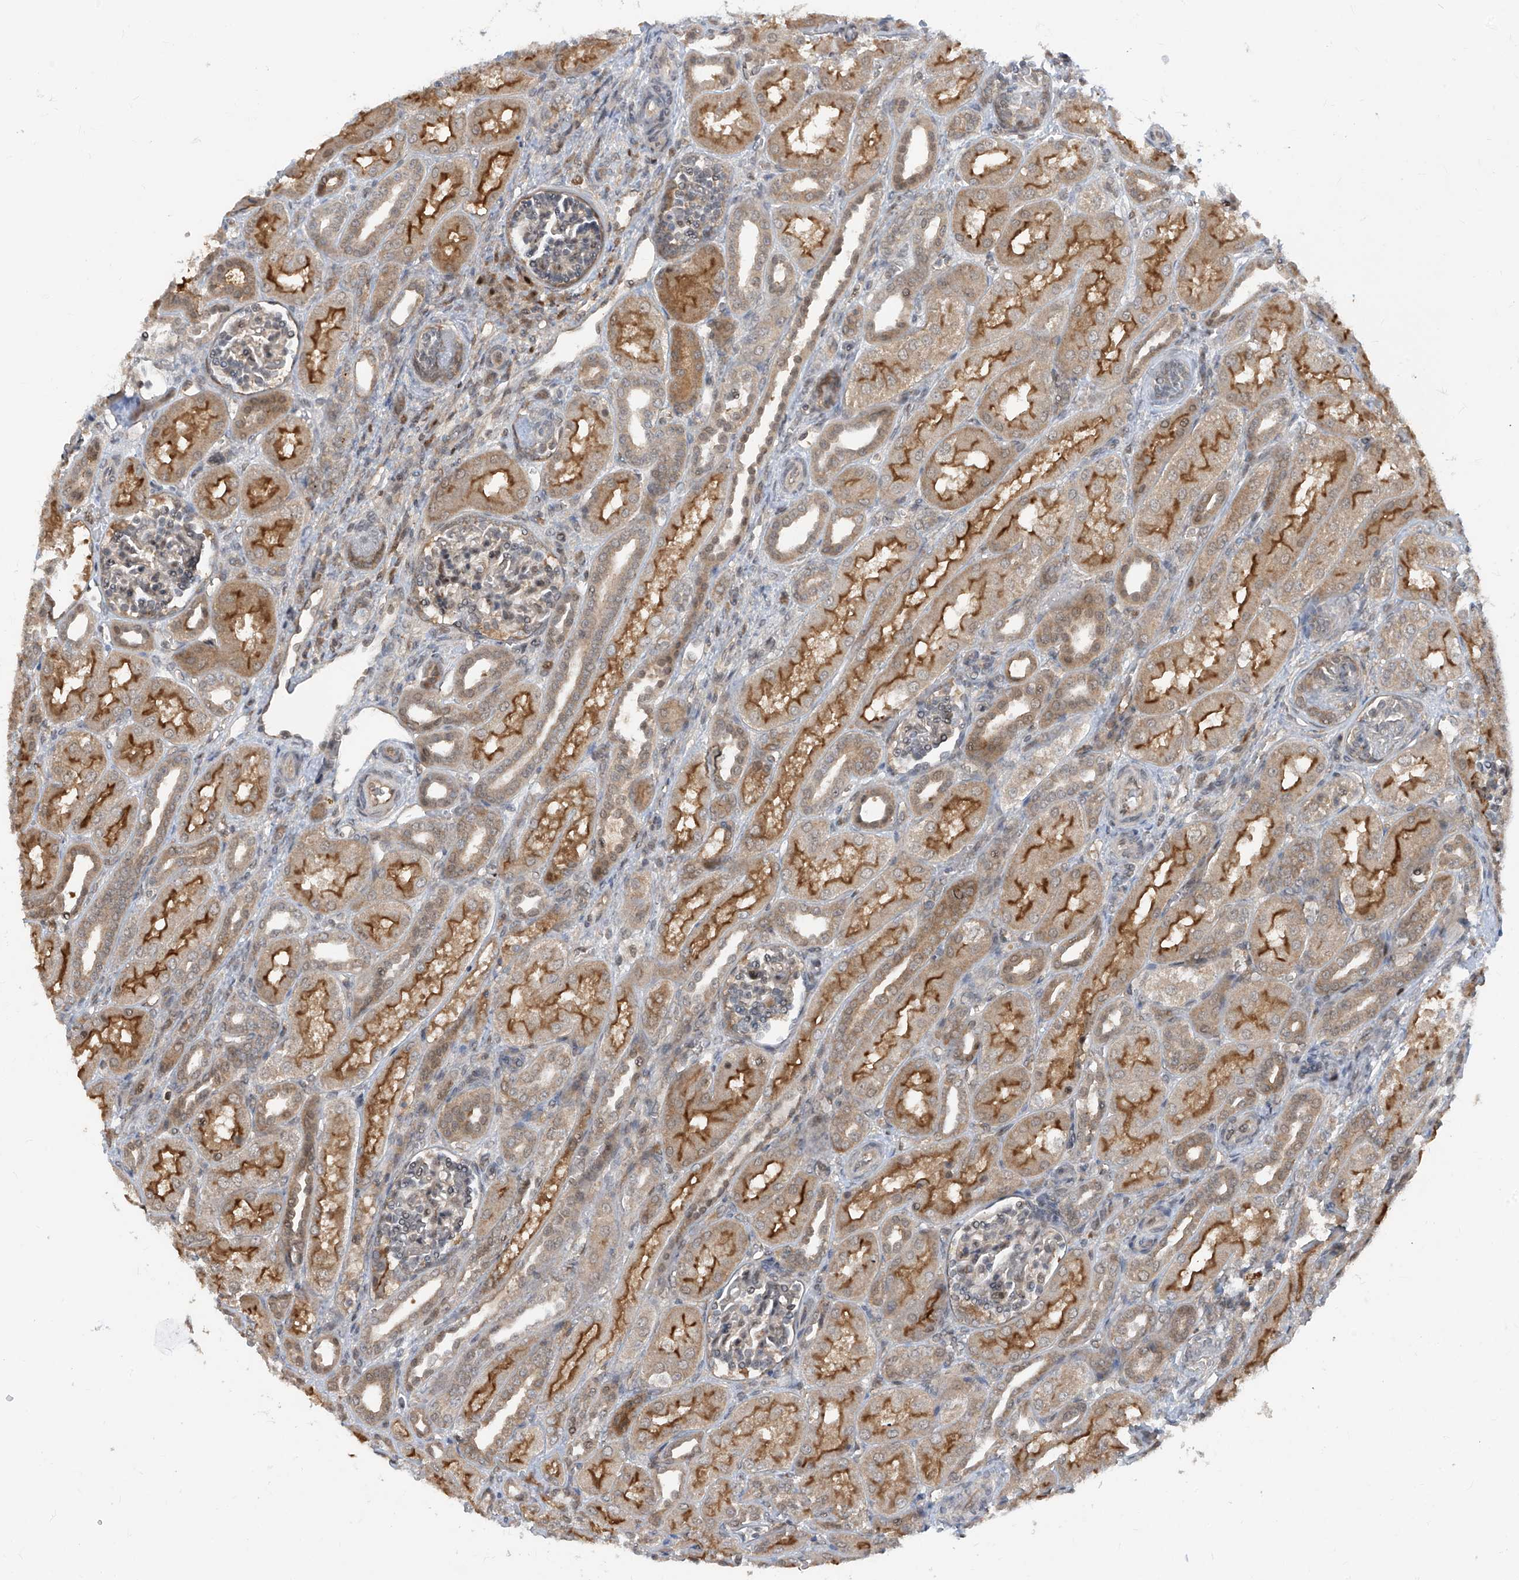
{"staining": {"intensity": "moderate", "quantity": "<25%", "location": "nuclear"}, "tissue": "kidney", "cell_type": "Cells in glomeruli", "image_type": "normal", "snomed": [{"axis": "morphology", "description": "Normal tissue, NOS"}, {"axis": "morphology", "description": "Neoplasm, malignant, NOS"}, {"axis": "topography", "description": "Kidney"}], "caption": "Immunohistochemical staining of normal kidney reveals low levels of moderate nuclear expression in approximately <25% of cells in glomeruli.", "gene": "ZNF358", "patient": {"sex": "female", "age": 1}}